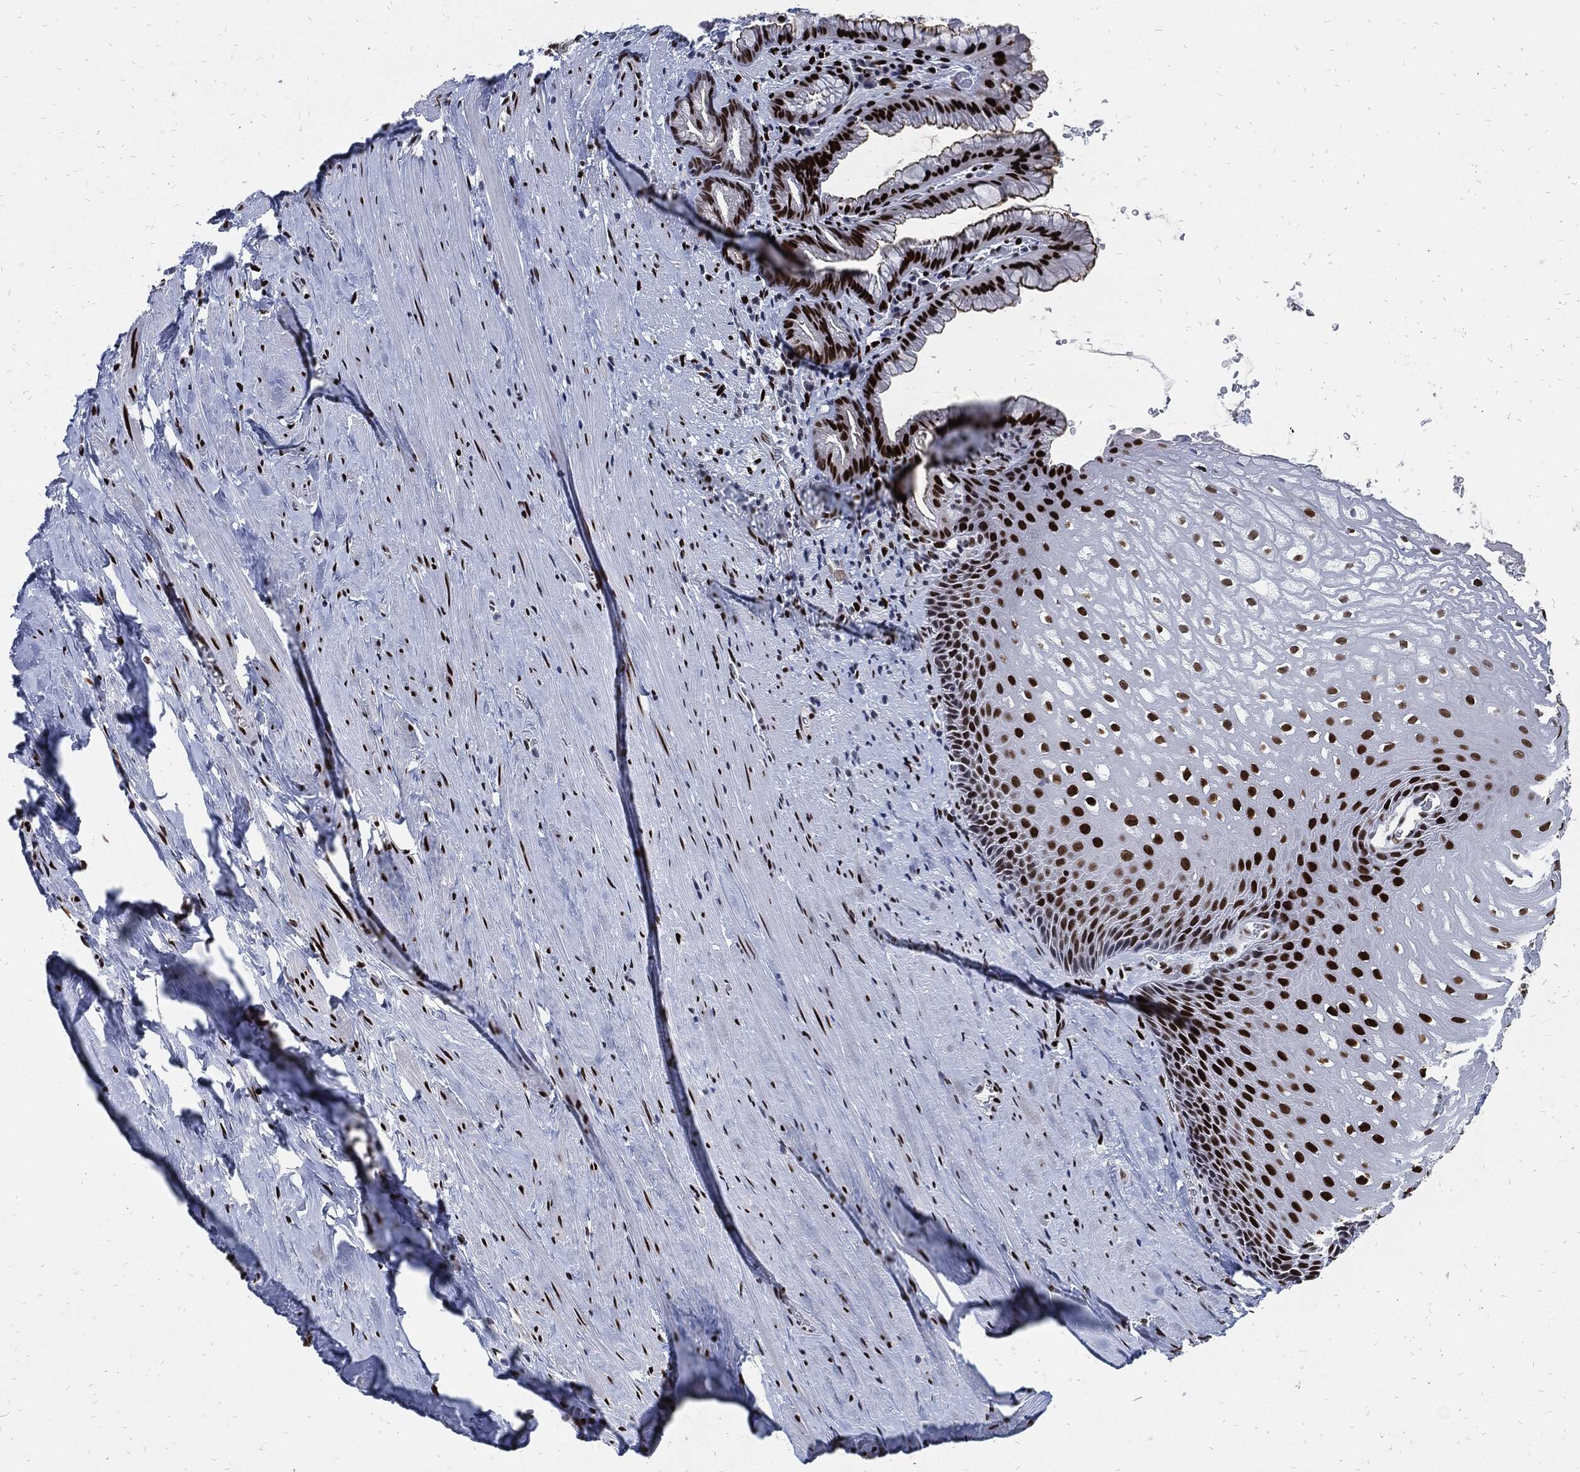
{"staining": {"intensity": "strong", "quantity": "25%-75%", "location": "nuclear"}, "tissue": "esophagus", "cell_type": "Squamous epithelial cells", "image_type": "normal", "snomed": [{"axis": "morphology", "description": "Normal tissue, NOS"}, {"axis": "topography", "description": "Esophagus"}], "caption": "An immunohistochemistry histopathology image of normal tissue is shown. Protein staining in brown highlights strong nuclear positivity in esophagus within squamous epithelial cells. The staining was performed using DAB (3,3'-diaminobenzidine) to visualize the protein expression in brown, while the nuclei were stained in blue with hematoxylin (Magnification: 20x).", "gene": "JUN", "patient": {"sex": "male", "age": 64}}